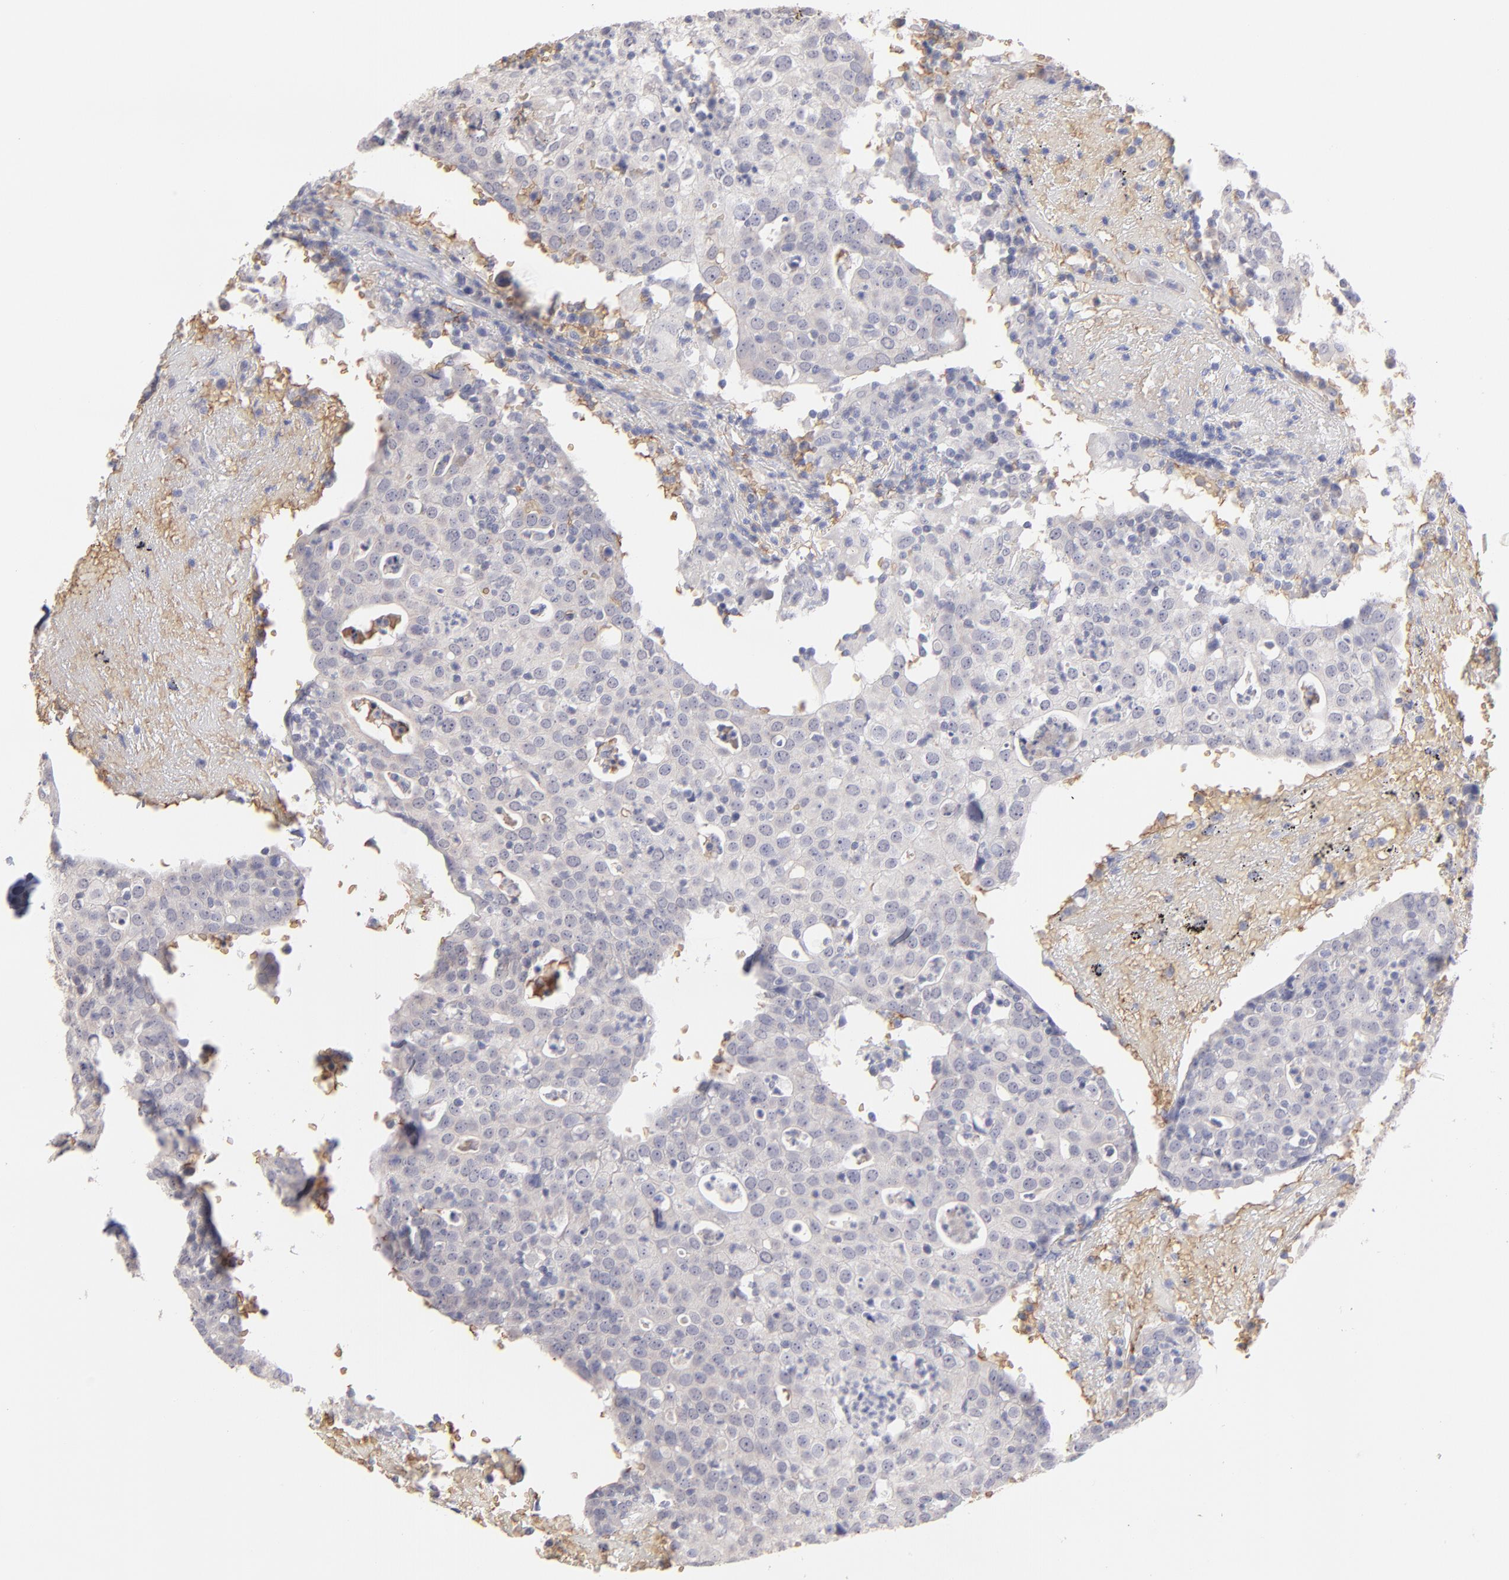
{"staining": {"intensity": "negative", "quantity": "none", "location": "none"}, "tissue": "head and neck cancer", "cell_type": "Tumor cells", "image_type": "cancer", "snomed": [{"axis": "morphology", "description": "Adenocarcinoma, NOS"}, {"axis": "topography", "description": "Salivary gland"}, {"axis": "topography", "description": "Head-Neck"}], "caption": "Immunohistochemistry of head and neck cancer exhibits no positivity in tumor cells.", "gene": "F13B", "patient": {"sex": "female", "age": 65}}